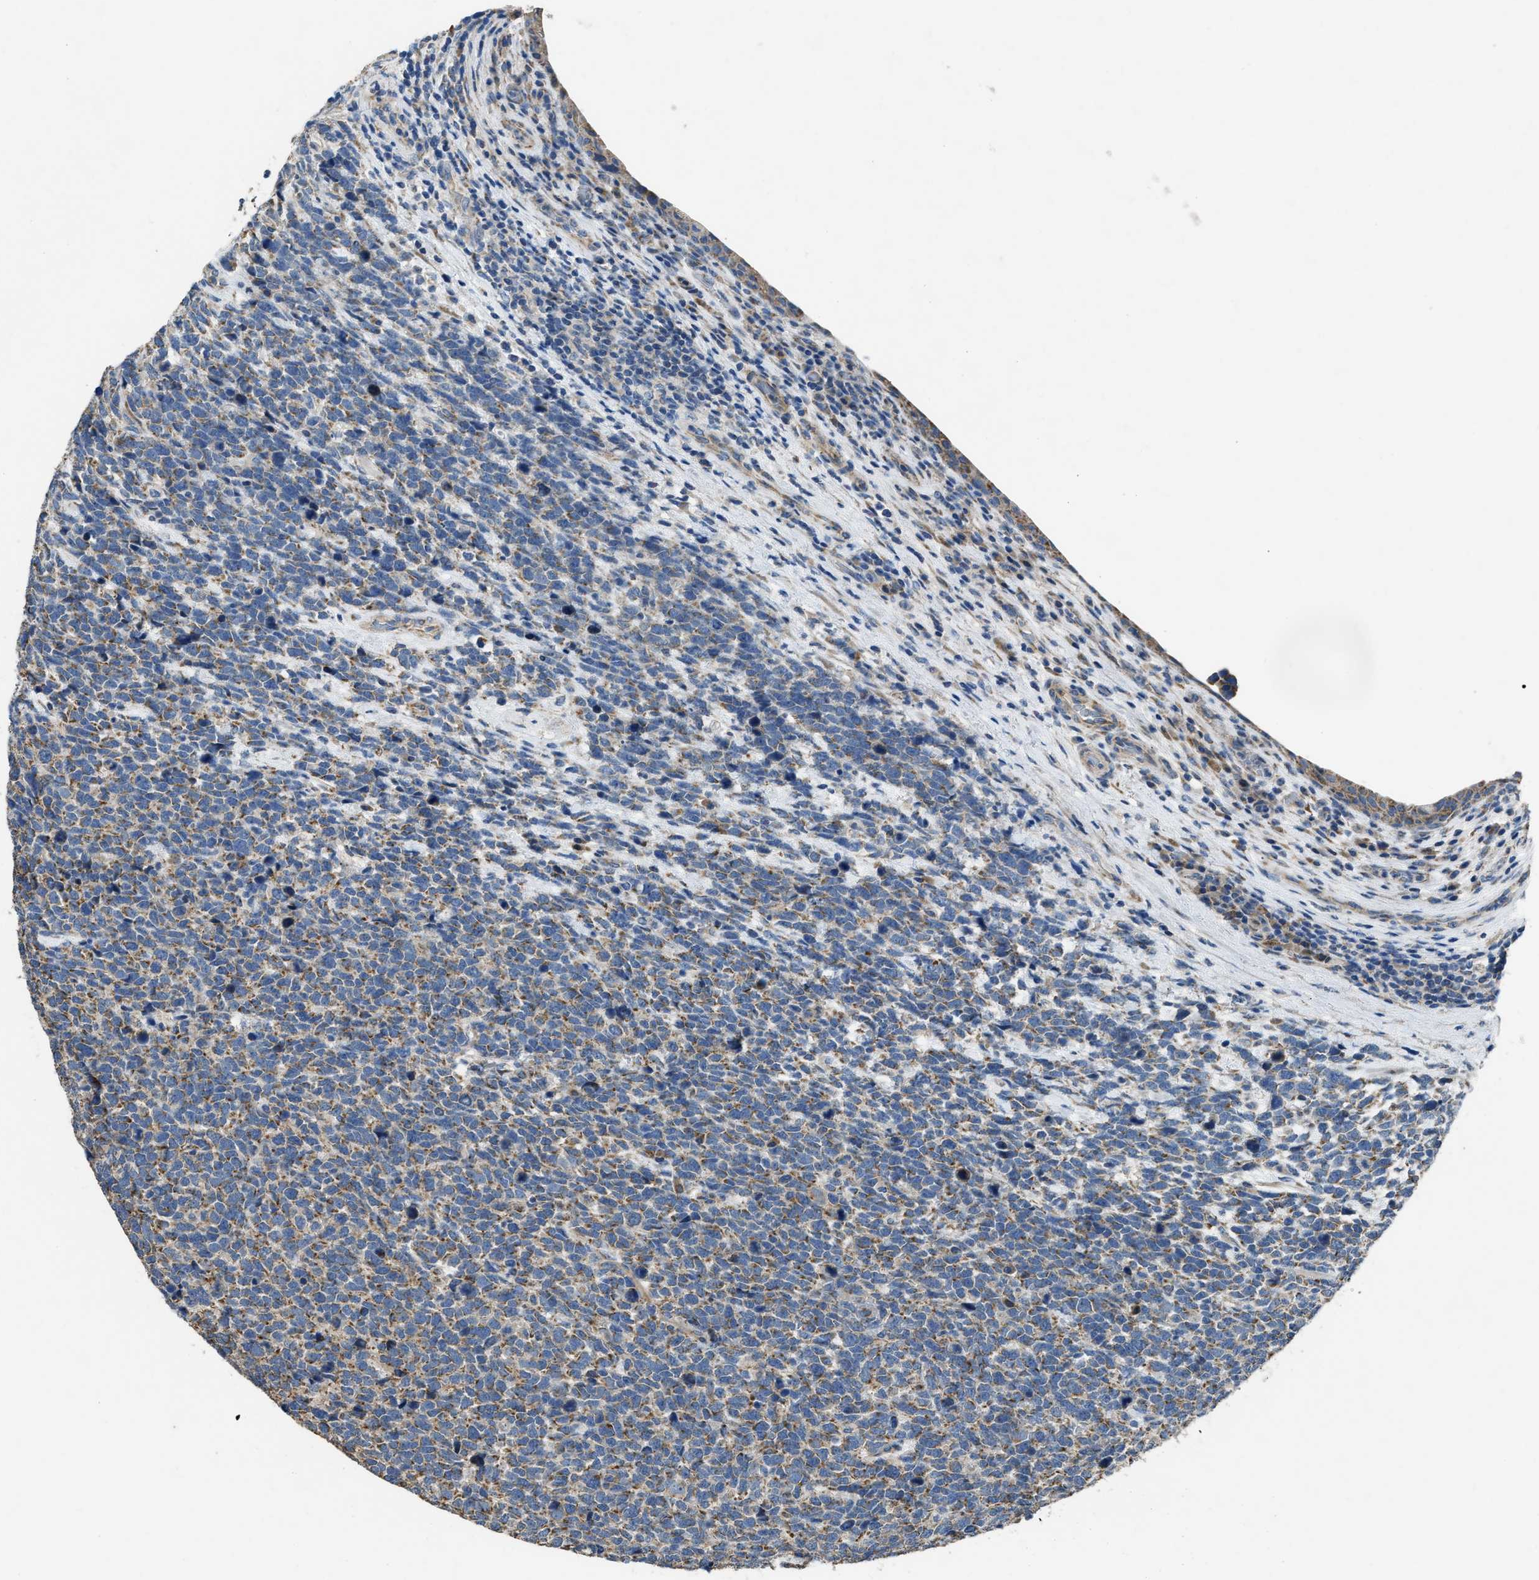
{"staining": {"intensity": "weak", "quantity": ">75%", "location": "cytoplasmic/membranous"}, "tissue": "urothelial cancer", "cell_type": "Tumor cells", "image_type": "cancer", "snomed": [{"axis": "morphology", "description": "Urothelial carcinoma, High grade"}, {"axis": "topography", "description": "Urinary bladder"}], "caption": "There is low levels of weak cytoplasmic/membranous positivity in tumor cells of high-grade urothelial carcinoma, as demonstrated by immunohistochemical staining (brown color).", "gene": "TMEM150A", "patient": {"sex": "female", "age": 82}}